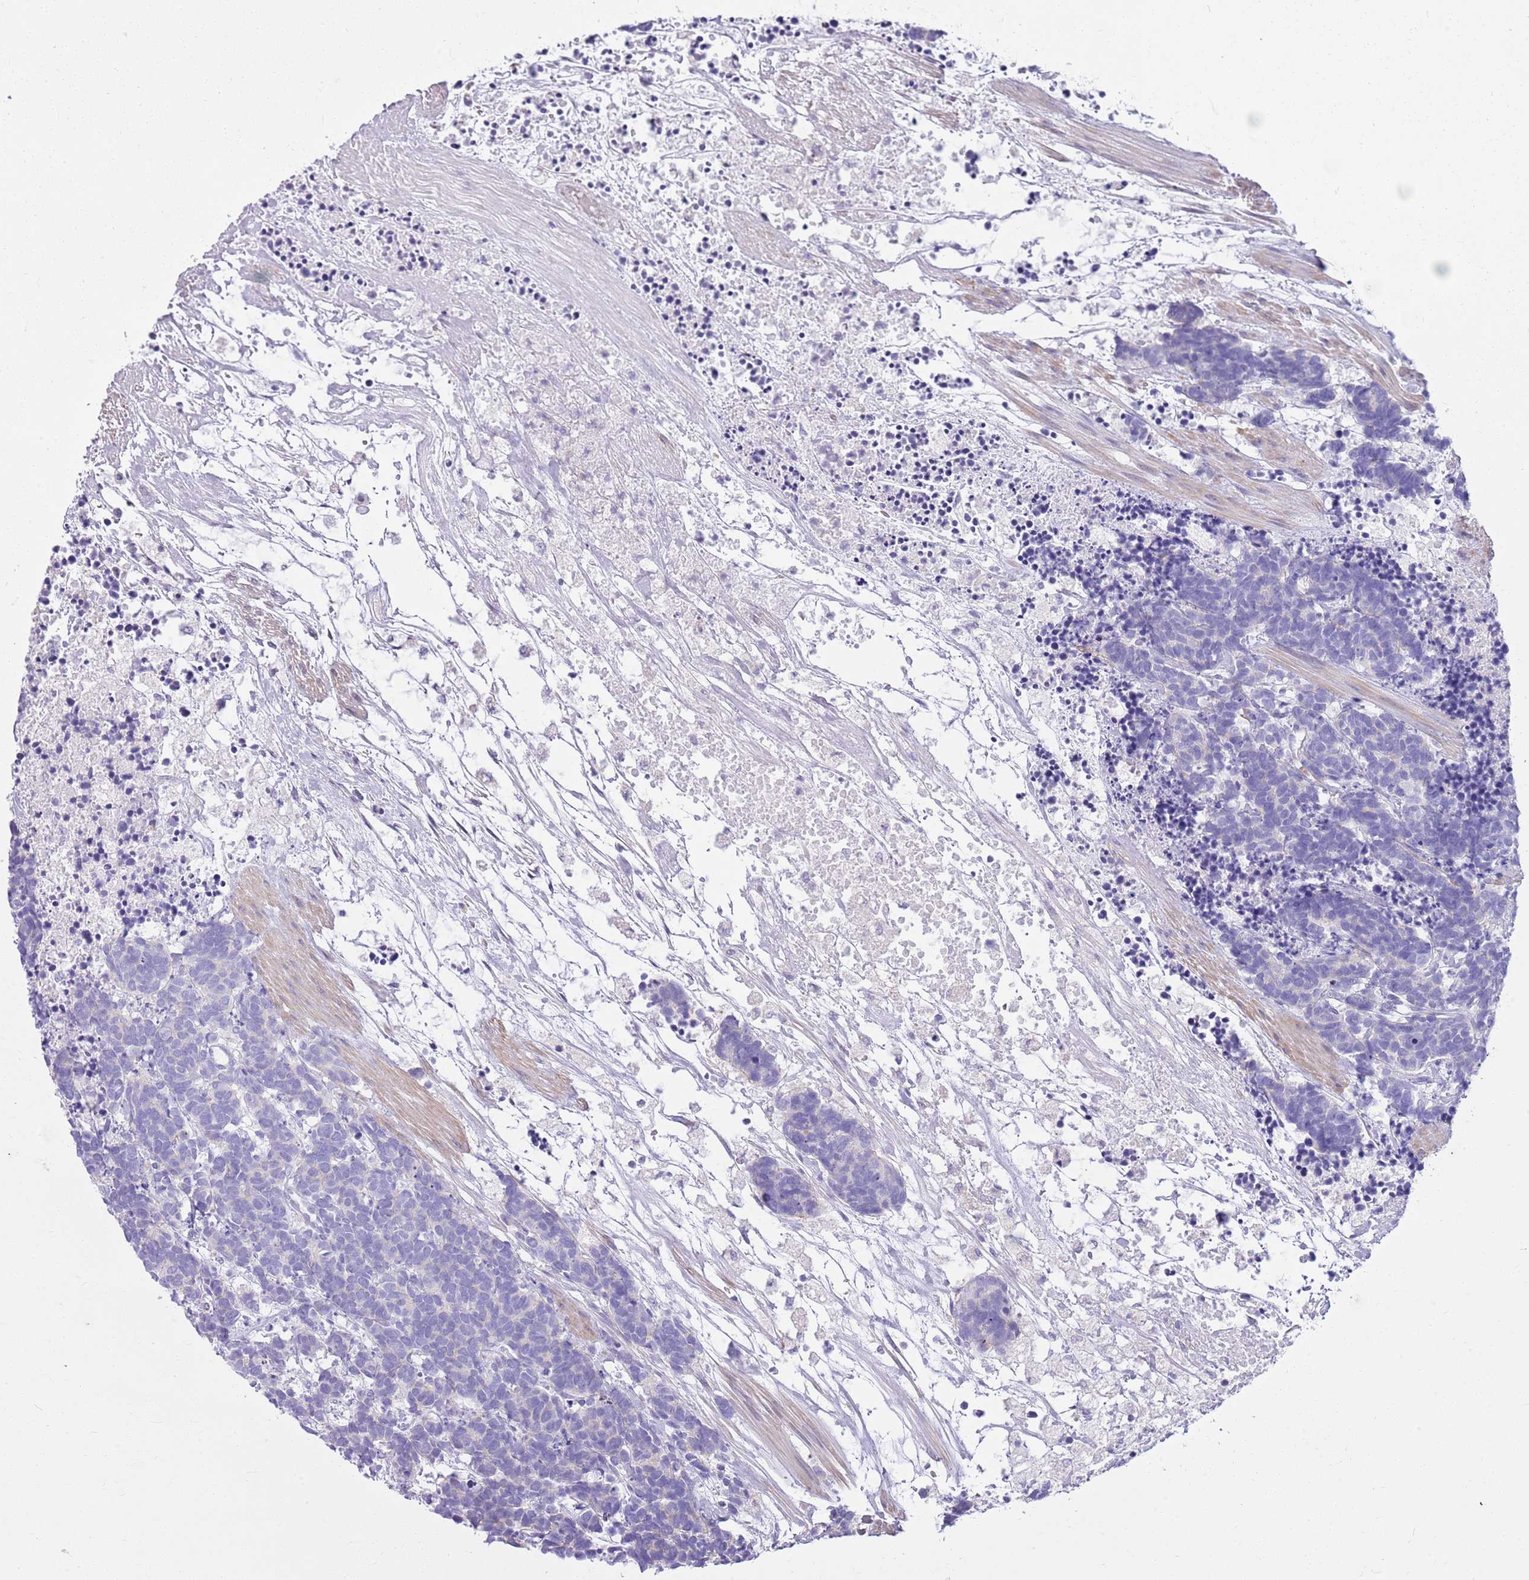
{"staining": {"intensity": "negative", "quantity": "none", "location": "none"}, "tissue": "carcinoid", "cell_type": "Tumor cells", "image_type": "cancer", "snomed": [{"axis": "morphology", "description": "Carcinoma, NOS"}, {"axis": "morphology", "description": "Carcinoid, malignant, NOS"}, {"axis": "topography", "description": "Prostate"}], "caption": "A high-resolution histopathology image shows immunohistochemistry (IHC) staining of carcinoma, which shows no significant staining in tumor cells.", "gene": "CNPPD1", "patient": {"sex": "male", "age": 57}}